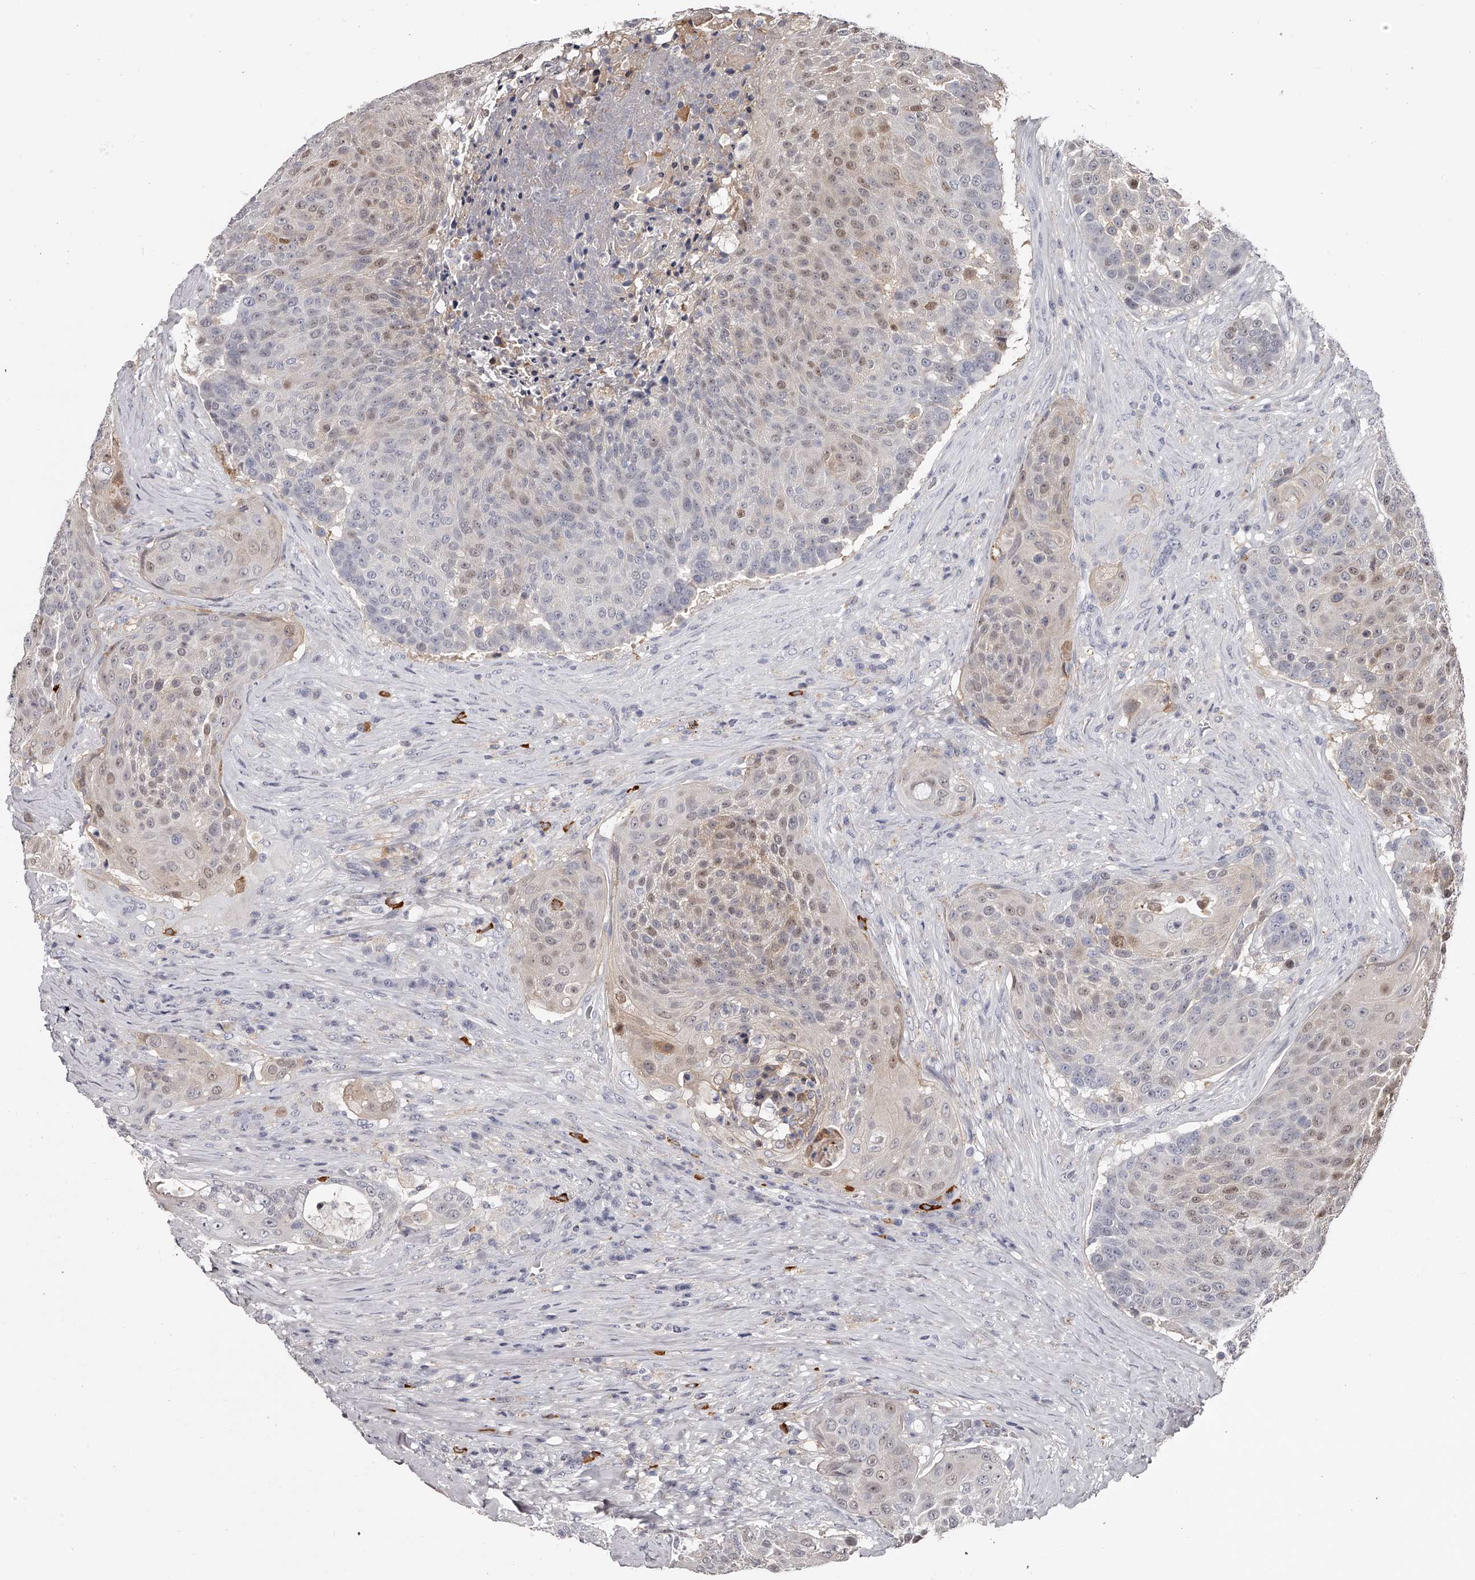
{"staining": {"intensity": "weak", "quantity": "<25%", "location": "cytoplasmic/membranous,nuclear"}, "tissue": "urothelial cancer", "cell_type": "Tumor cells", "image_type": "cancer", "snomed": [{"axis": "morphology", "description": "Urothelial carcinoma, High grade"}, {"axis": "topography", "description": "Urinary bladder"}], "caption": "Immunohistochemistry (IHC) photomicrograph of human high-grade urothelial carcinoma stained for a protein (brown), which demonstrates no staining in tumor cells.", "gene": "PACSIN1", "patient": {"sex": "female", "age": 63}}